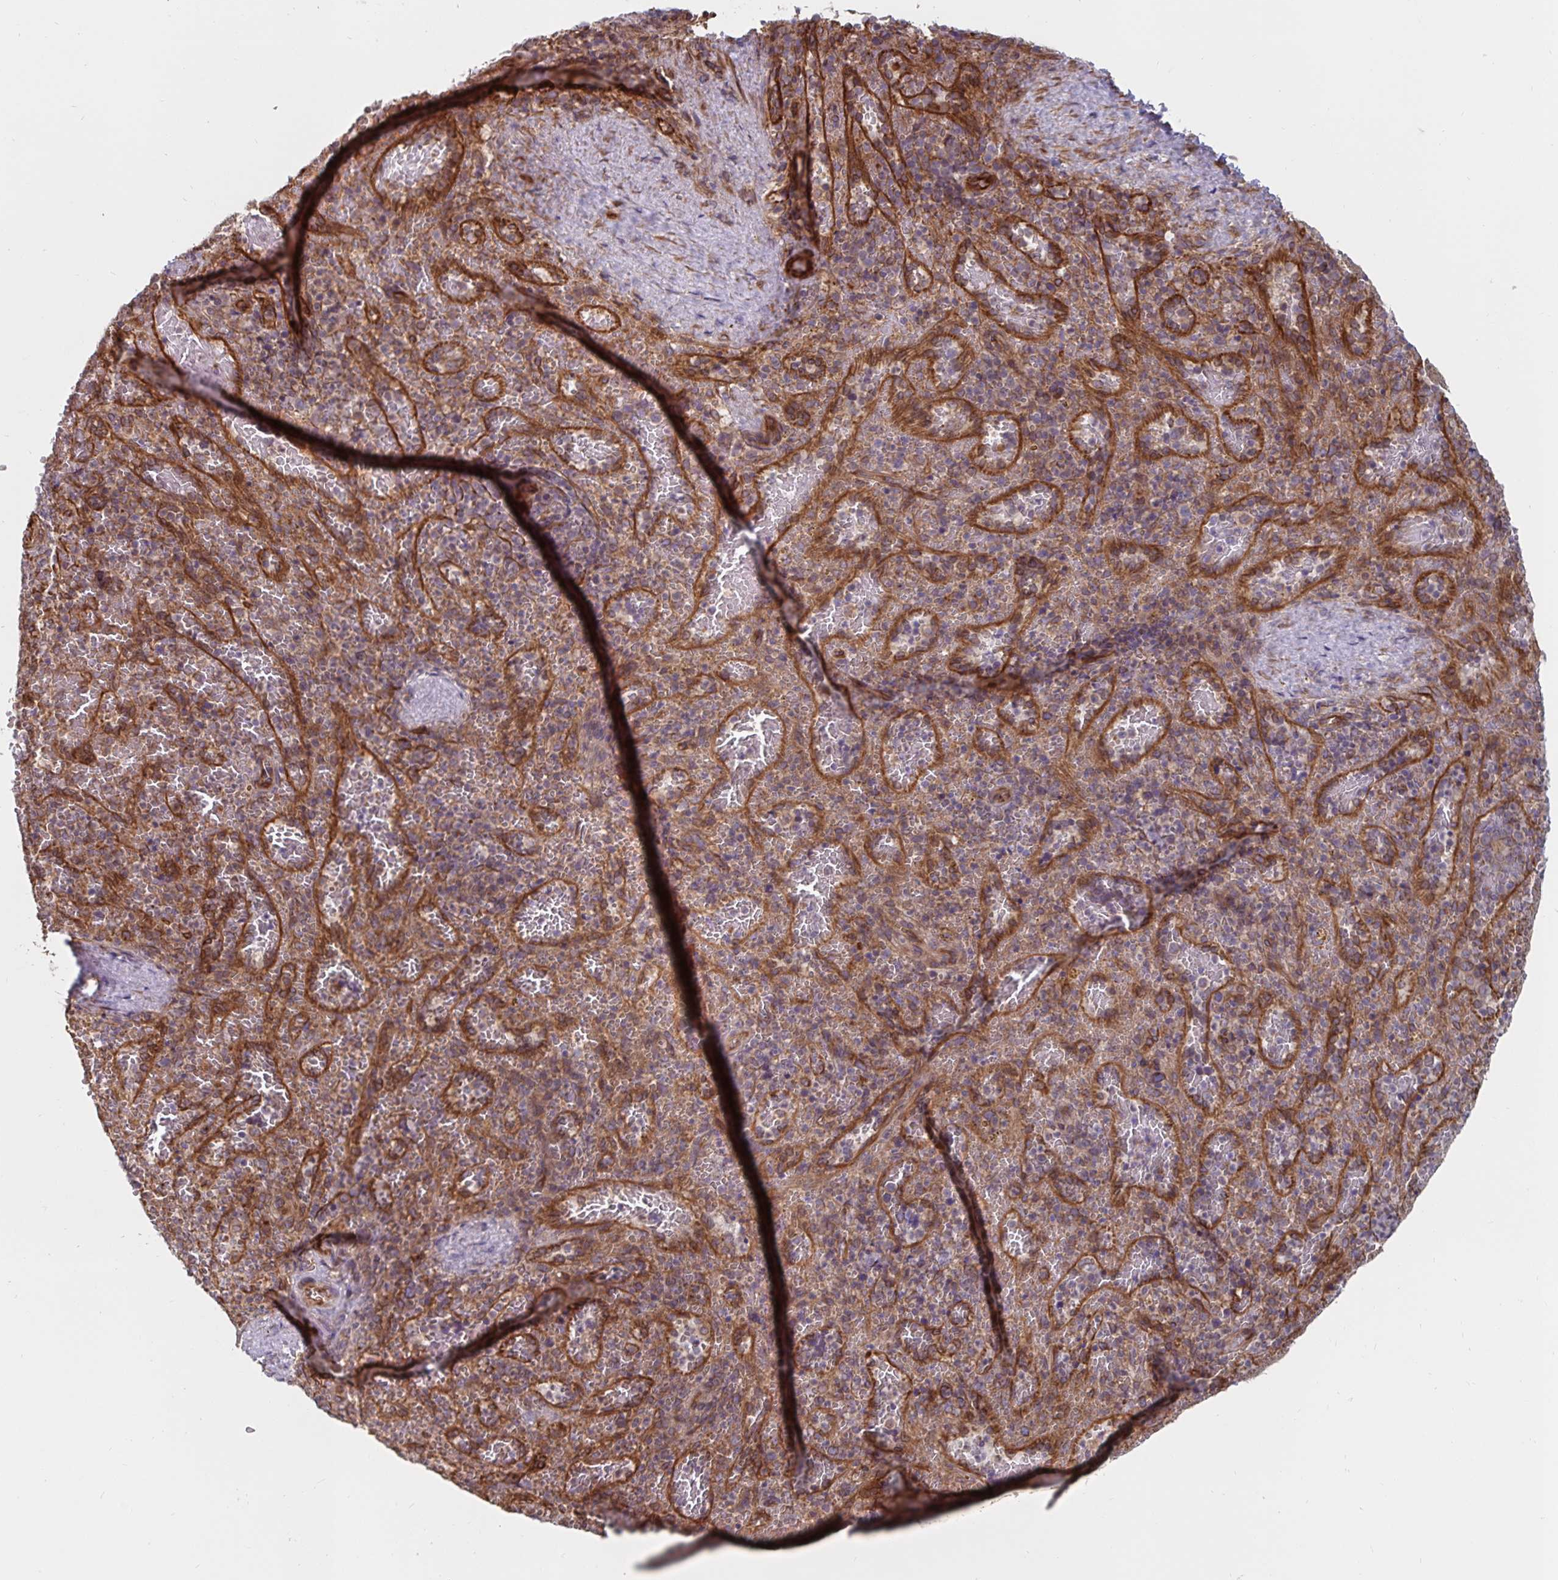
{"staining": {"intensity": "weak", "quantity": "25%-75%", "location": "cytoplasmic/membranous"}, "tissue": "spleen", "cell_type": "Cells in red pulp", "image_type": "normal", "snomed": [{"axis": "morphology", "description": "Normal tissue, NOS"}, {"axis": "topography", "description": "Spleen"}], "caption": "A low amount of weak cytoplasmic/membranous staining is identified in approximately 25%-75% of cells in red pulp in unremarkable spleen. The staining was performed using DAB (3,3'-diaminobenzidine) to visualize the protein expression in brown, while the nuclei were stained in blue with hematoxylin (Magnification: 20x).", "gene": "BCAP29", "patient": {"sex": "female", "age": 50}}